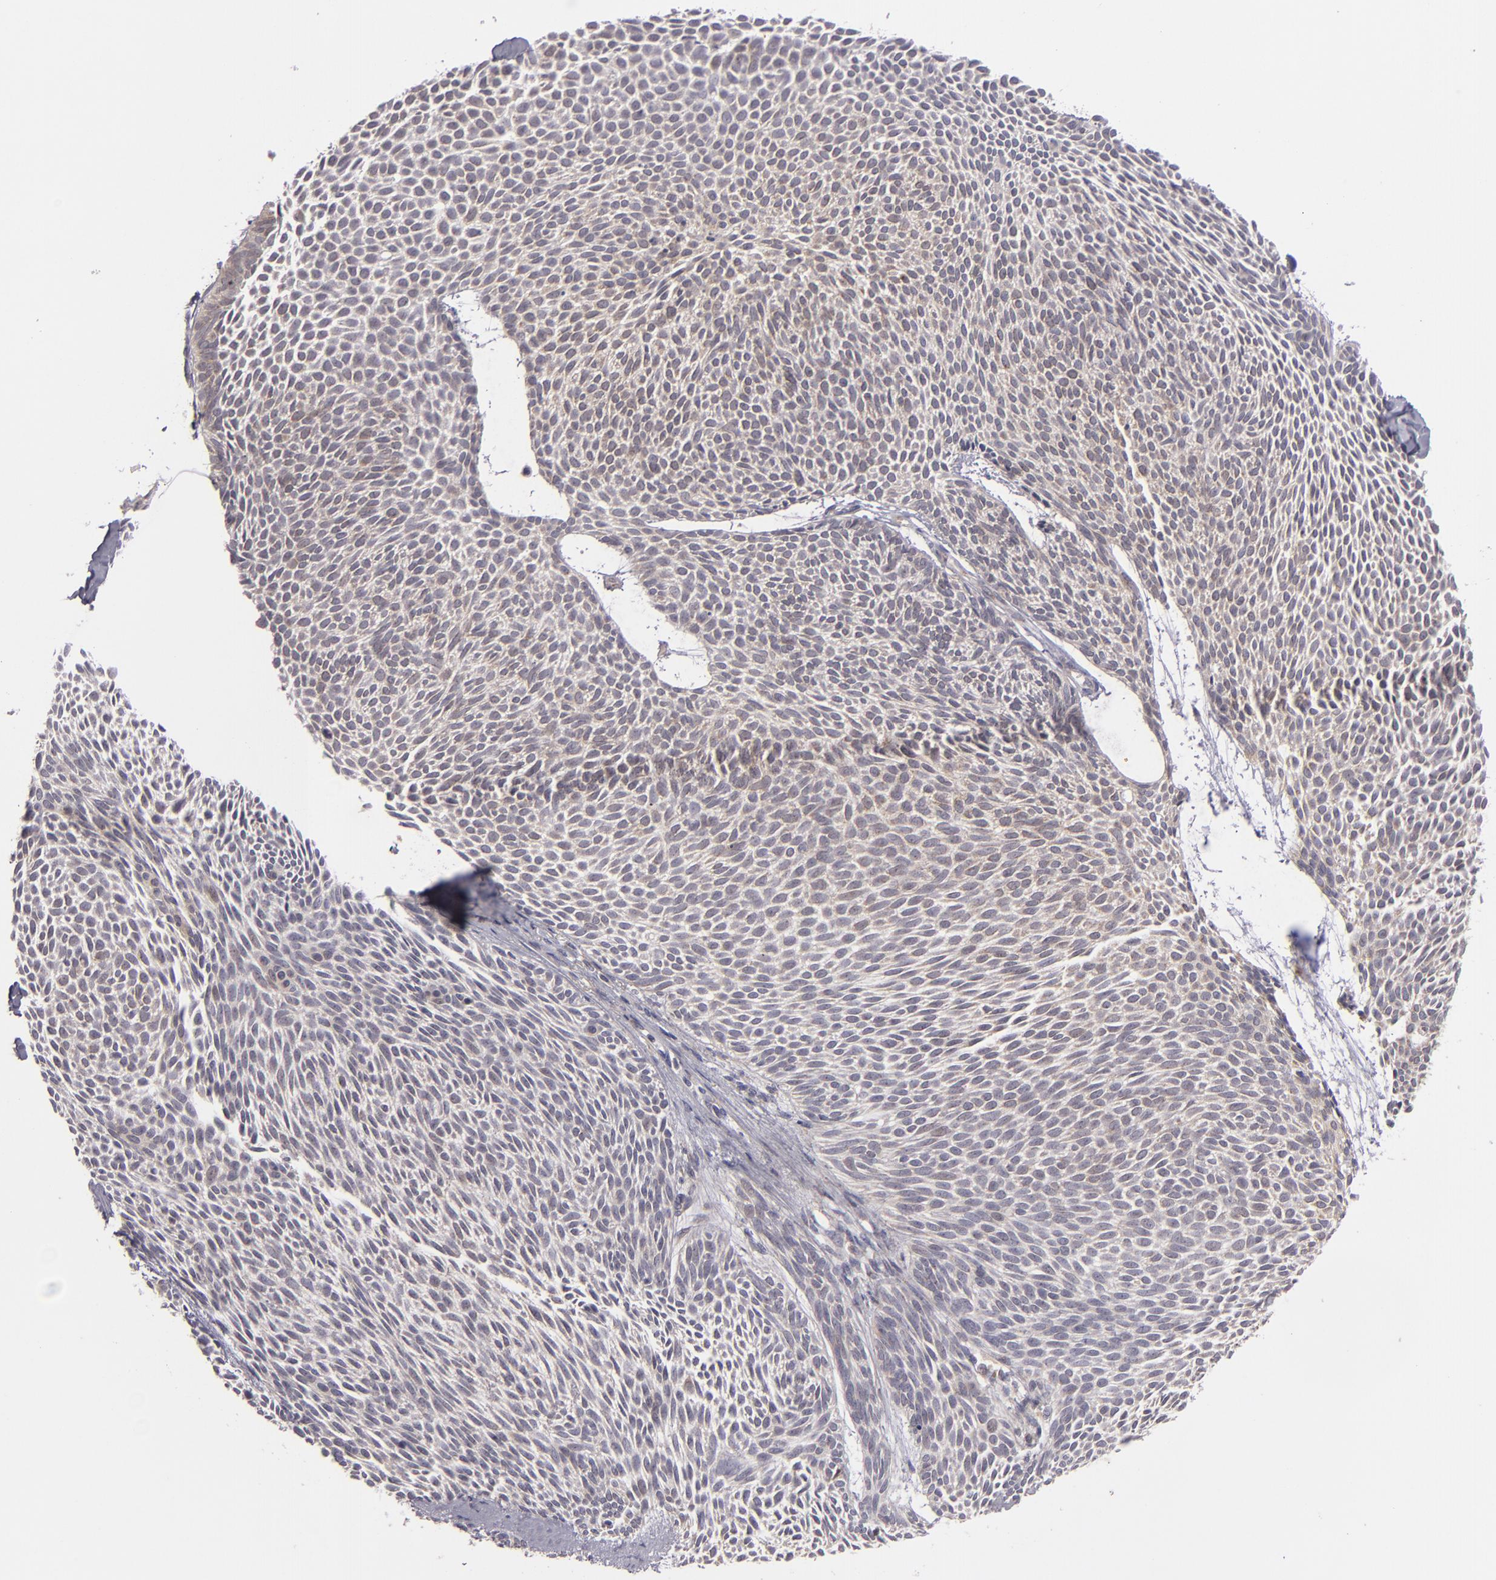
{"staining": {"intensity": "weak", "quantity": "25%-75%", "location": "cytoplasmic/membranous"}, "tissue": "skin cancer", "cell_type": "Tumor cells", "image_type": "cancer", "snomed": [{"axis": "morphology", "description": "Basal cell carcinoma"}, {"axis": "topography", "description": "Skin"}], "caption": "Immunohistochemical staining of human skin cancer demonstrates low levels of weak cytoplasmic/membranous staining in approximately 25%-75% of tumor cells.", "gene": "SH2D4A", "patient": {"sex": "male", "age": 84}}